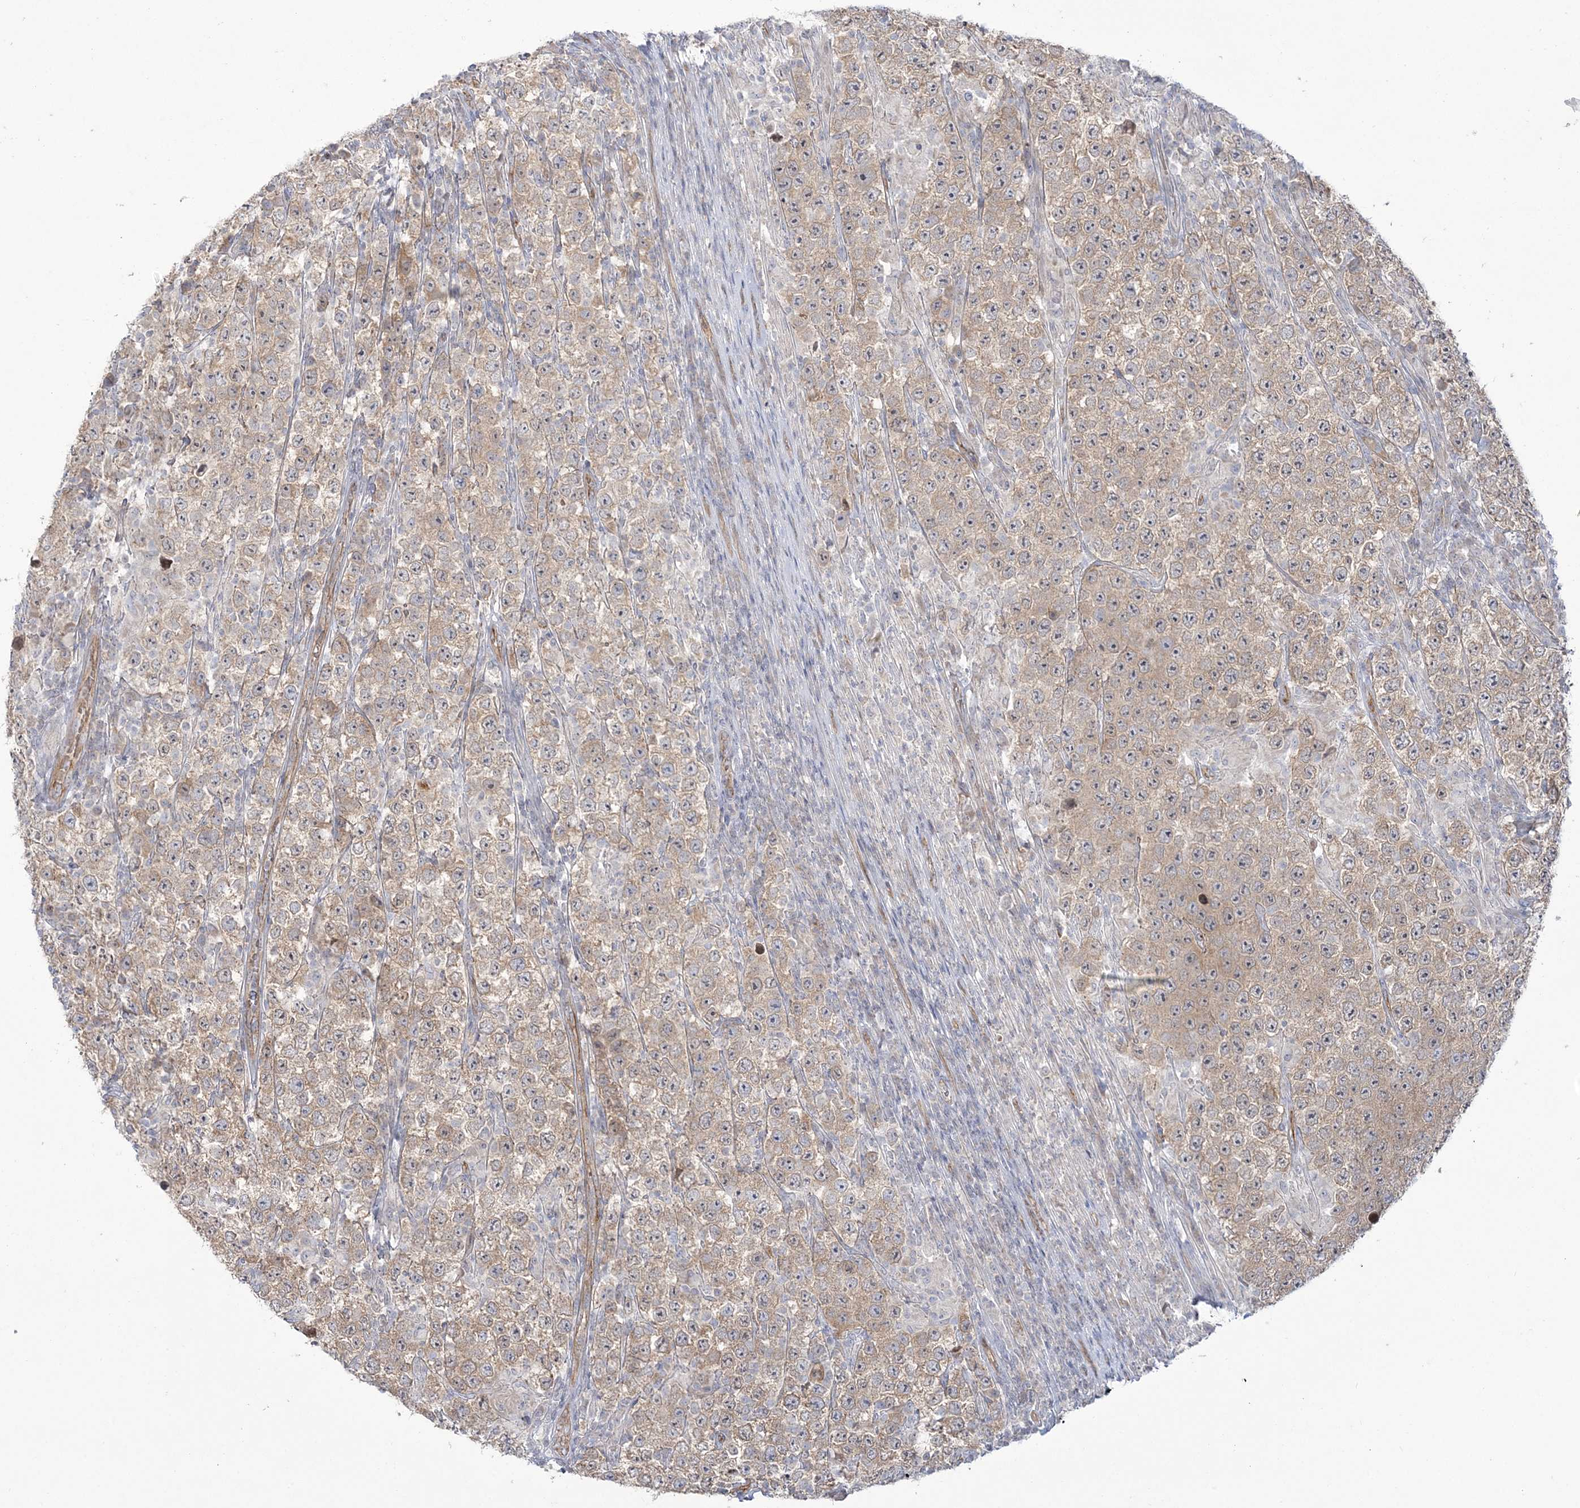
{"staining": {"intensity": "weak", "quantity": ">75%", "location": "cytoplasmic/membranous"}, "tissue": "testis cancer", "cell_type": "Tumor cells", "image_type": "cancer", "snomed": [{"axis": "morphology", "description": "Normal tissue, NOS"}, {"axis": "morphology", "description": "Urothelial carcinoma, High grade"}, {"axis": "morphology", "description": "Seminoma, NOS"}, {"axis": "morphology", "description": "Carcinoma, Embryonal, NOS"}, {"axis": "topography", "description": "Urinary bladder"}, {"axis": "topography", "description": "Testis"}], "caption": "Protein staining shows weak cytoplasmic/membranous expression in approximately >75% of tumor cells in high-grade urothelial carcinoma (testis).", "gene": "FARSB", "patient": {"sex": "male", "age": 41}}